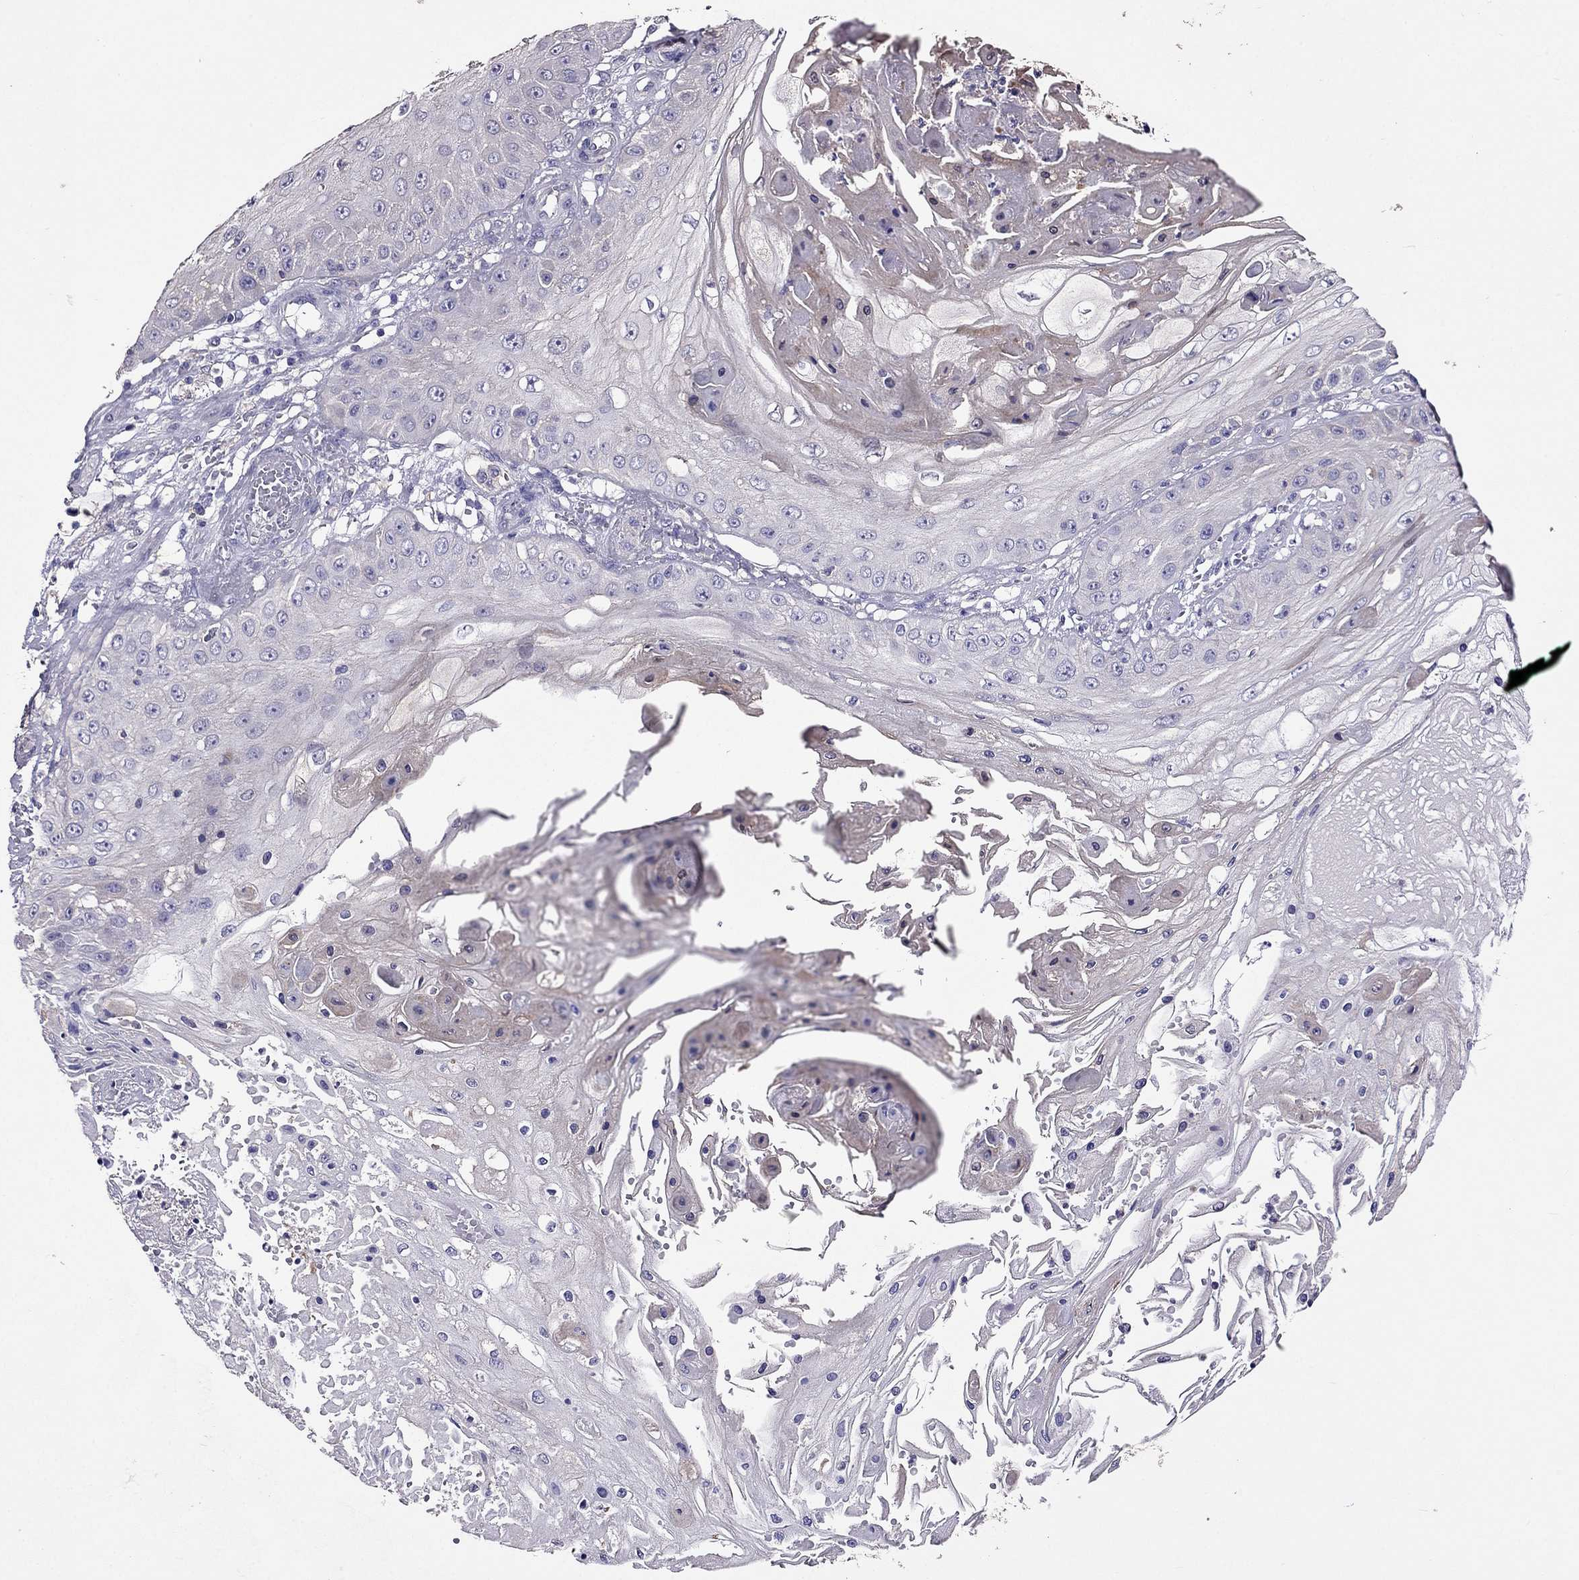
{"staining": {"intensity": "negative", "quantity": "none", "location": "none"}, "tissue": "skin cancer", "cell_type": "Tumor cells", "image_type": "cancer", "snomed": [{"axis": "morphology", "description": "Squamous cell carcinoma, NOS"}, {"axis": "topography", "description": "Skin"}], "caption": "Human squamous cell carcinoma (skin) stained for a protein using immunohistochemistry (IHC) reveals no expression in tumor cells.", "gene": "NKX3-1", "patient": {"sex": "male", "age": 70}}